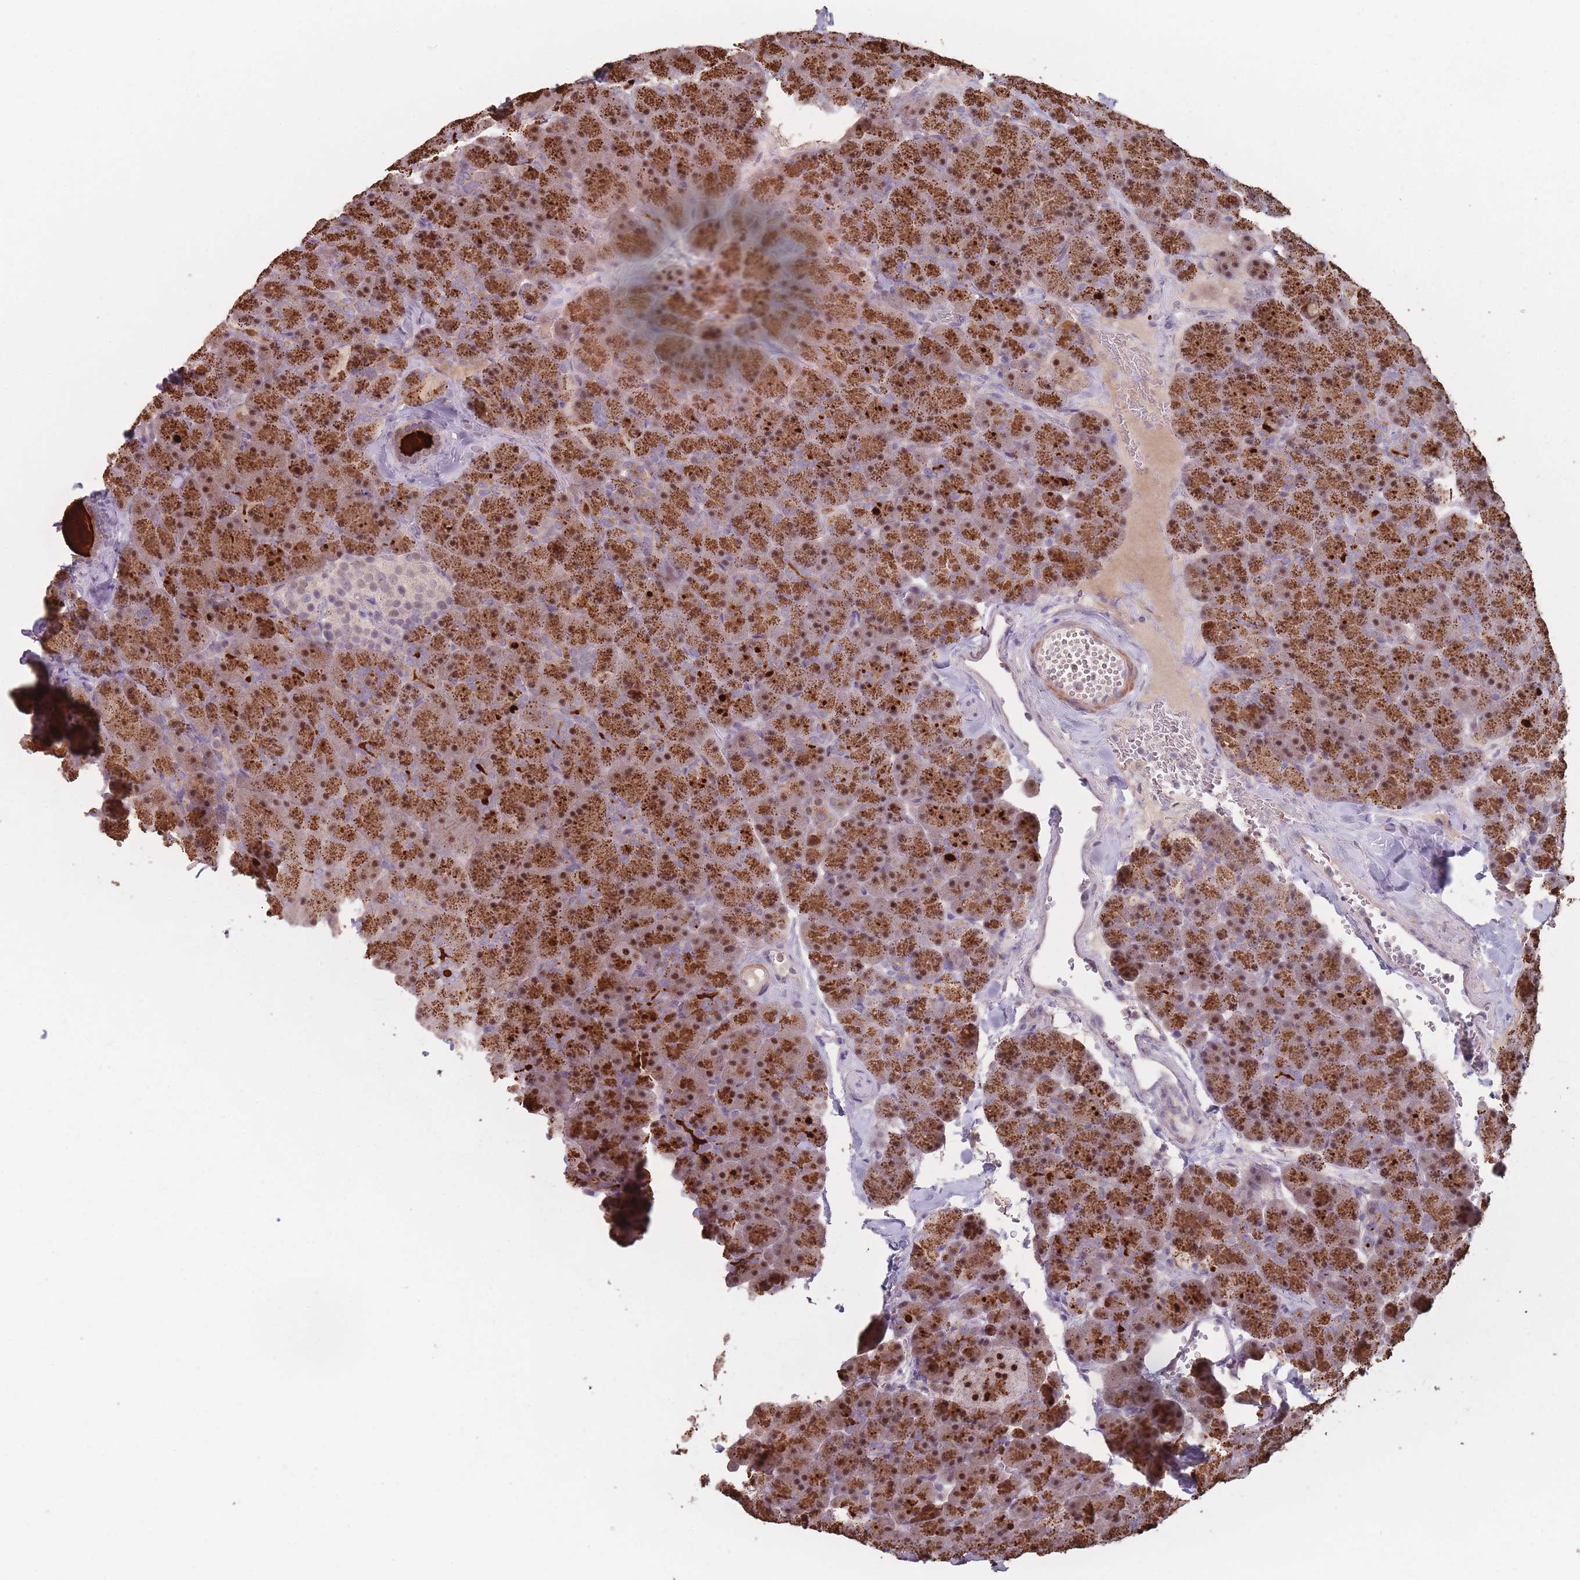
{"staining": {"intensity": "strong", "quantity": ">75%", "location": "cytoplasmic/membranous,nuclear"}, "tissue": "pancreas", "cell_type": "Exocrine glandular cells", "image_type": "normal", "snomed": [{"axis": "morphology", "description": "Normal tissue, NOS"}, {"axis": "topography", "description": "Pancreas"}], "caption": "Immunohistochemical staining of benign pancreas exhibits strong cytoplasmic/membranous,nuclear protein staining in about >75% of exocrine glandular cells.", "gene": "ERCC6L", "patient": {"sex": "male", "age": 36}}